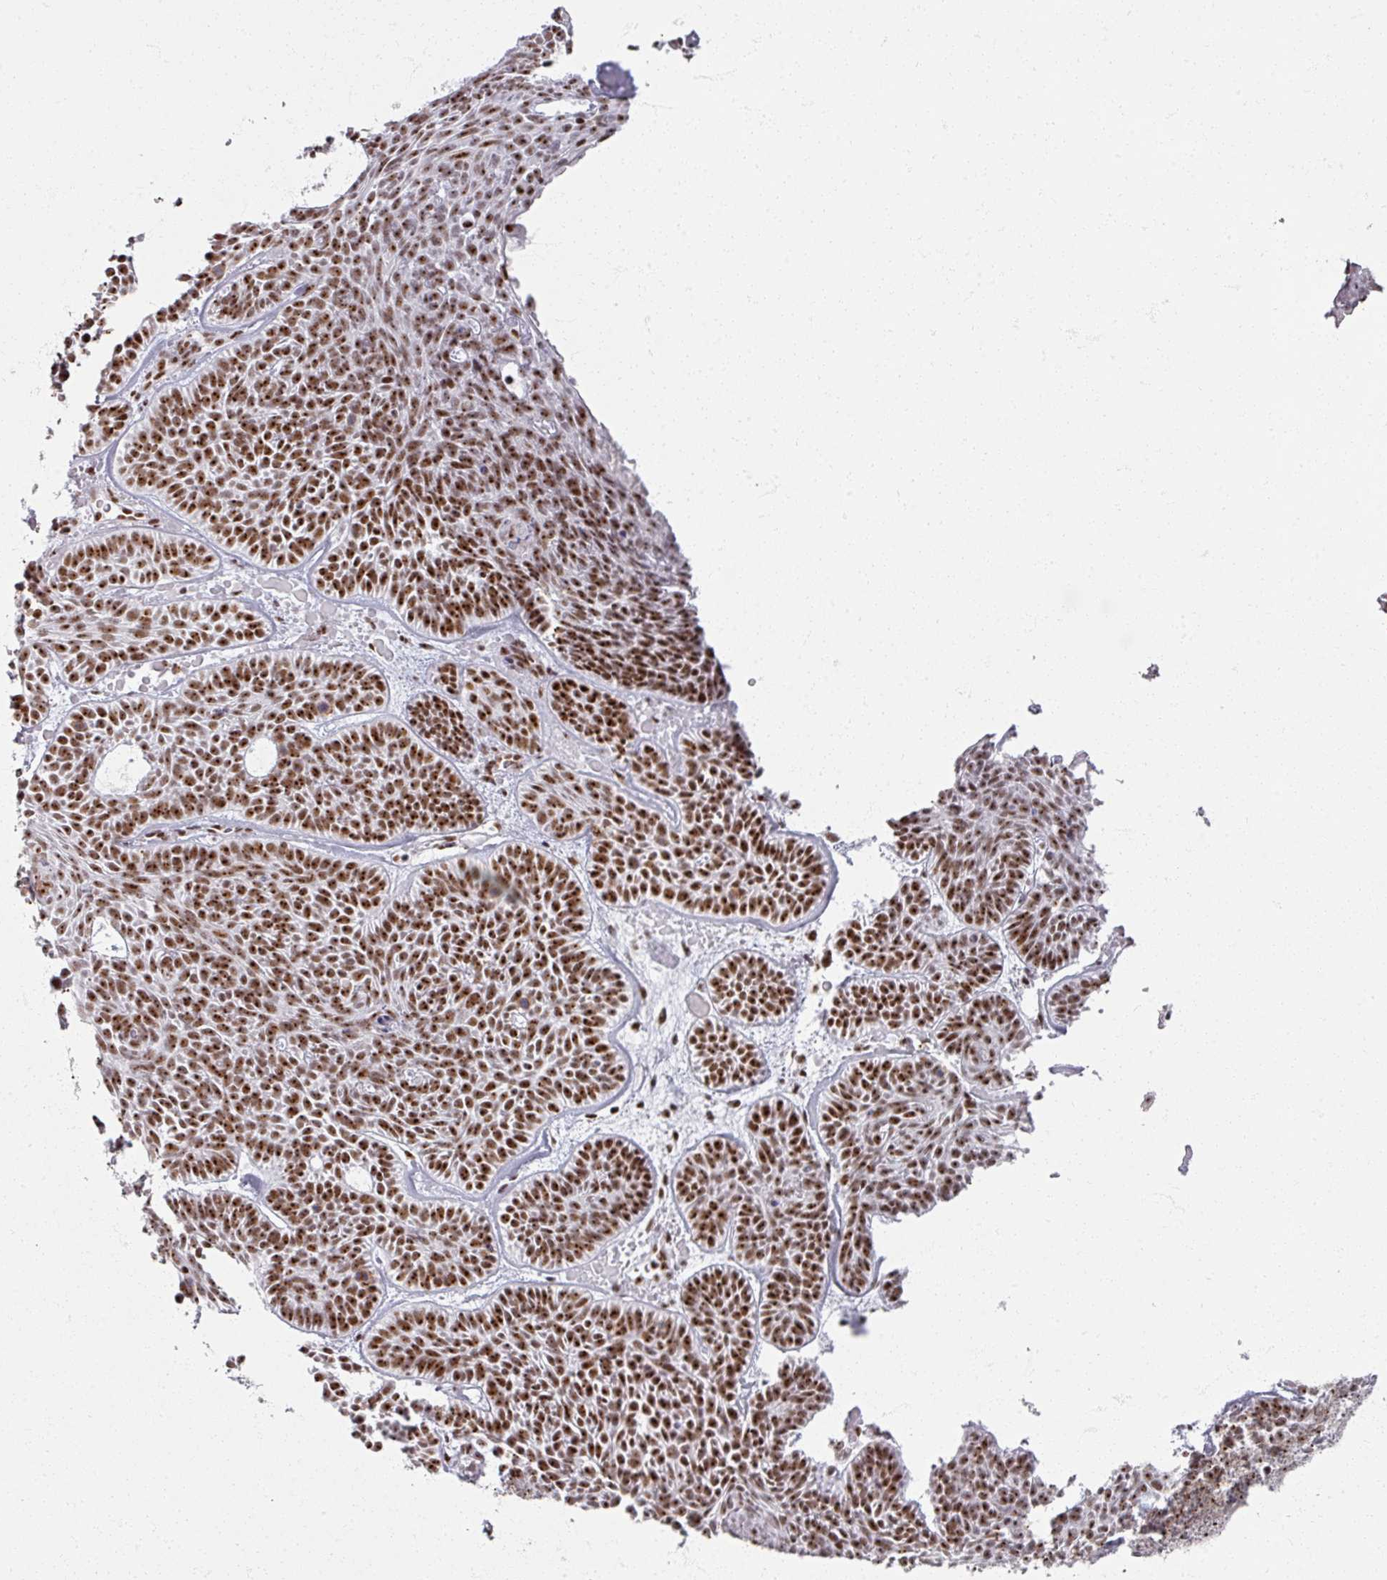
{"staining": {"intensity": "strong", "quantity": ">75%", "location": "nuclear"}, "tissue": "skin cancer", "cell_type": "Tumor cells", "image_type": "cancer", "snomed": [{"axis": "morphology", "description": "Basal cell carcinoma"}, {"axis": "topography", "description": "Skin"}], "caption": "Strong nuclear positivity is seen in about >75% of tumor cells in basal cell carcinoma (skin). The staining was performed using DAB (3,3'-diaminobenzidine), with brown indicating positive protein expression. Nuclei are stained blue with hematoxylin.", "gene": "ADAR", "patient": {"sex": "male", "age": 85}}